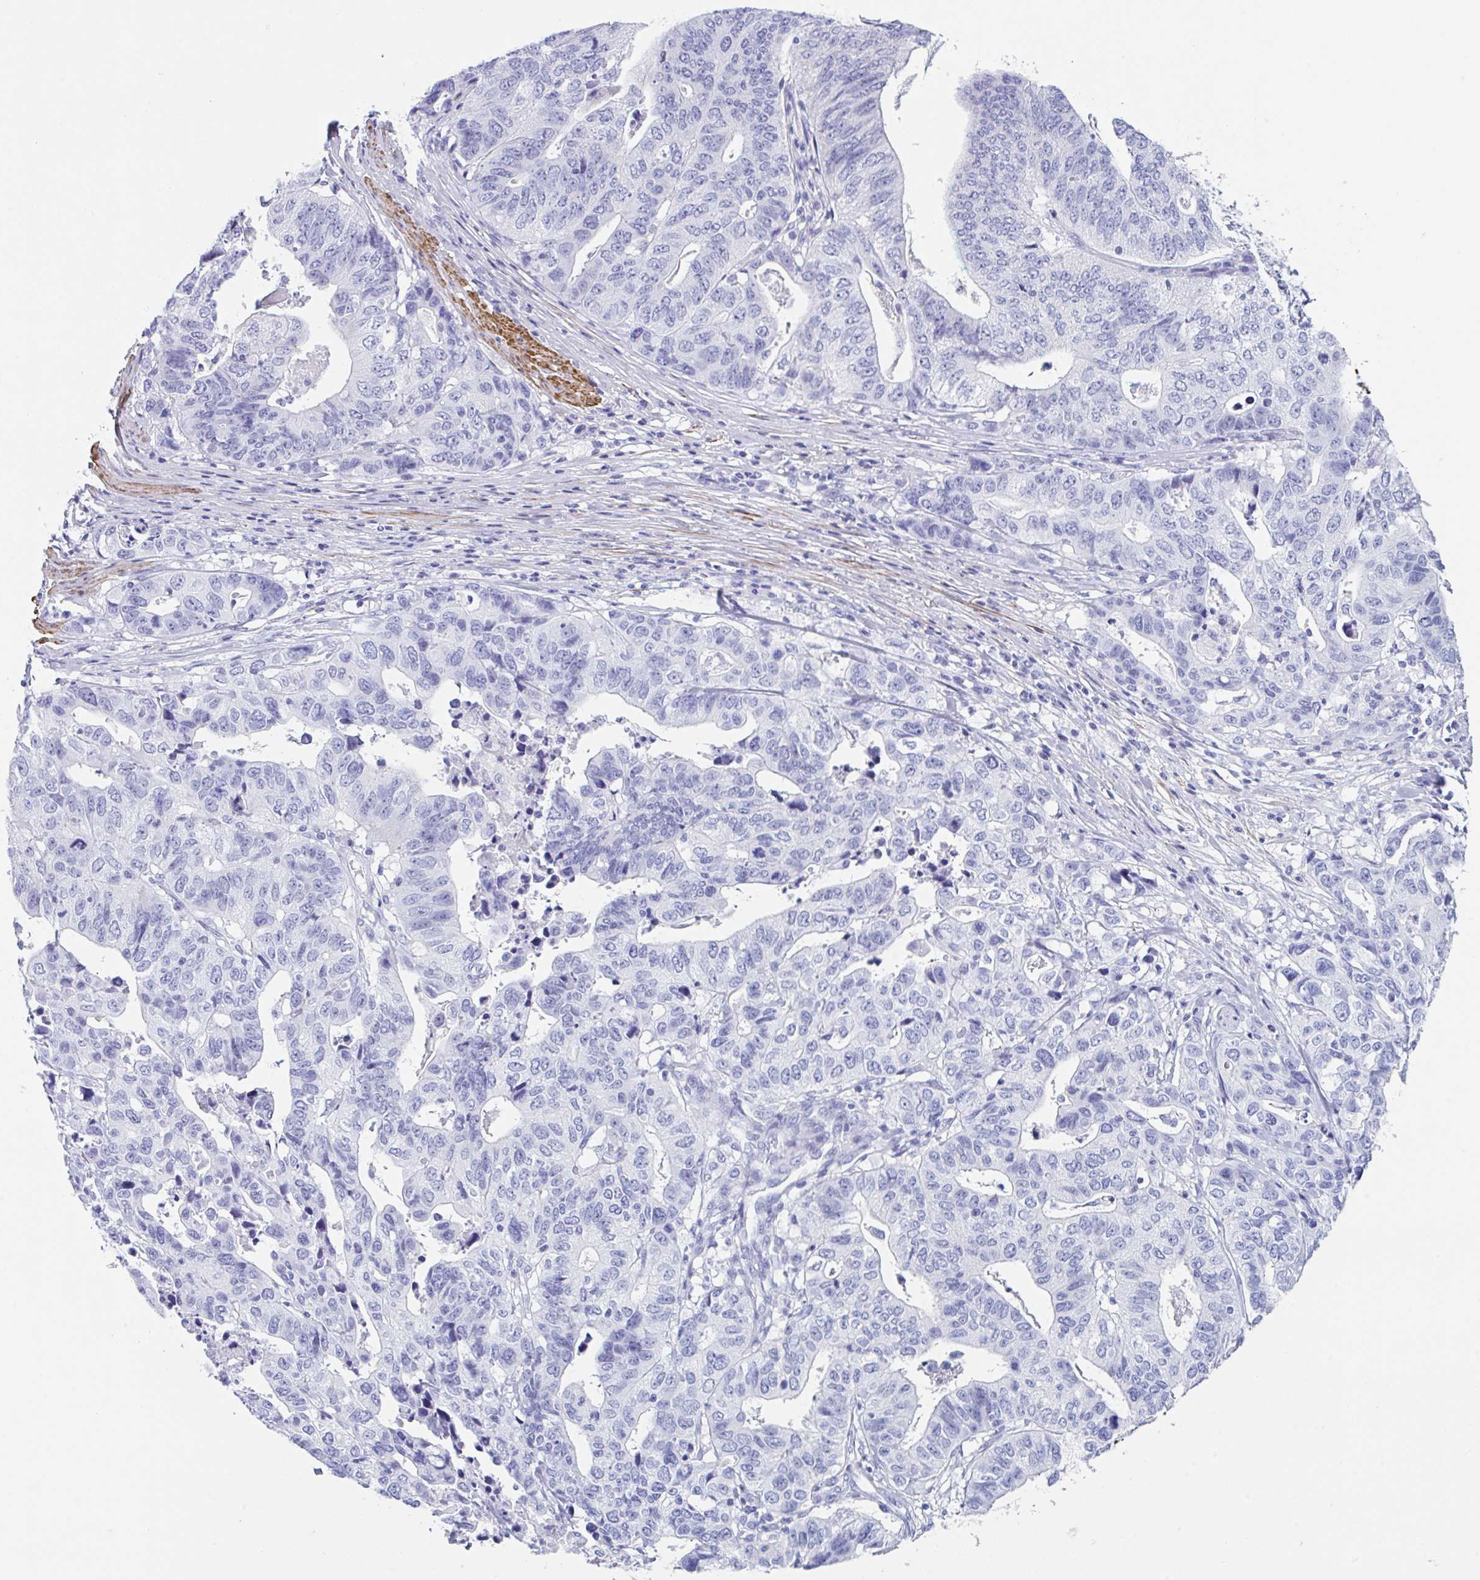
{"staining": {"intensity": "negative", "quantity": "none", "location": "none"}, "tissue": "stomach cancer", "cell_type": "Tumor cells", "image_type": "cancer", "snomed": [{"axis": "morphology", "description": "Adenocarcinoma, NOS"}, {"axis": "topography", "description": "Stomach, upper"}], "caption": "This histopathology image is of adenocarcinoma (stomach) stained with immunohistochemistry (IHC) to label a protein in brown with the nuclei are counter-stained blue. There is no expression in tumor cells. (Immunohistochemistry (ihc), brightfield microscopy, high magnification).", "gene": "TAS2R41", "patient": {"sex": "female", "age": 67}}